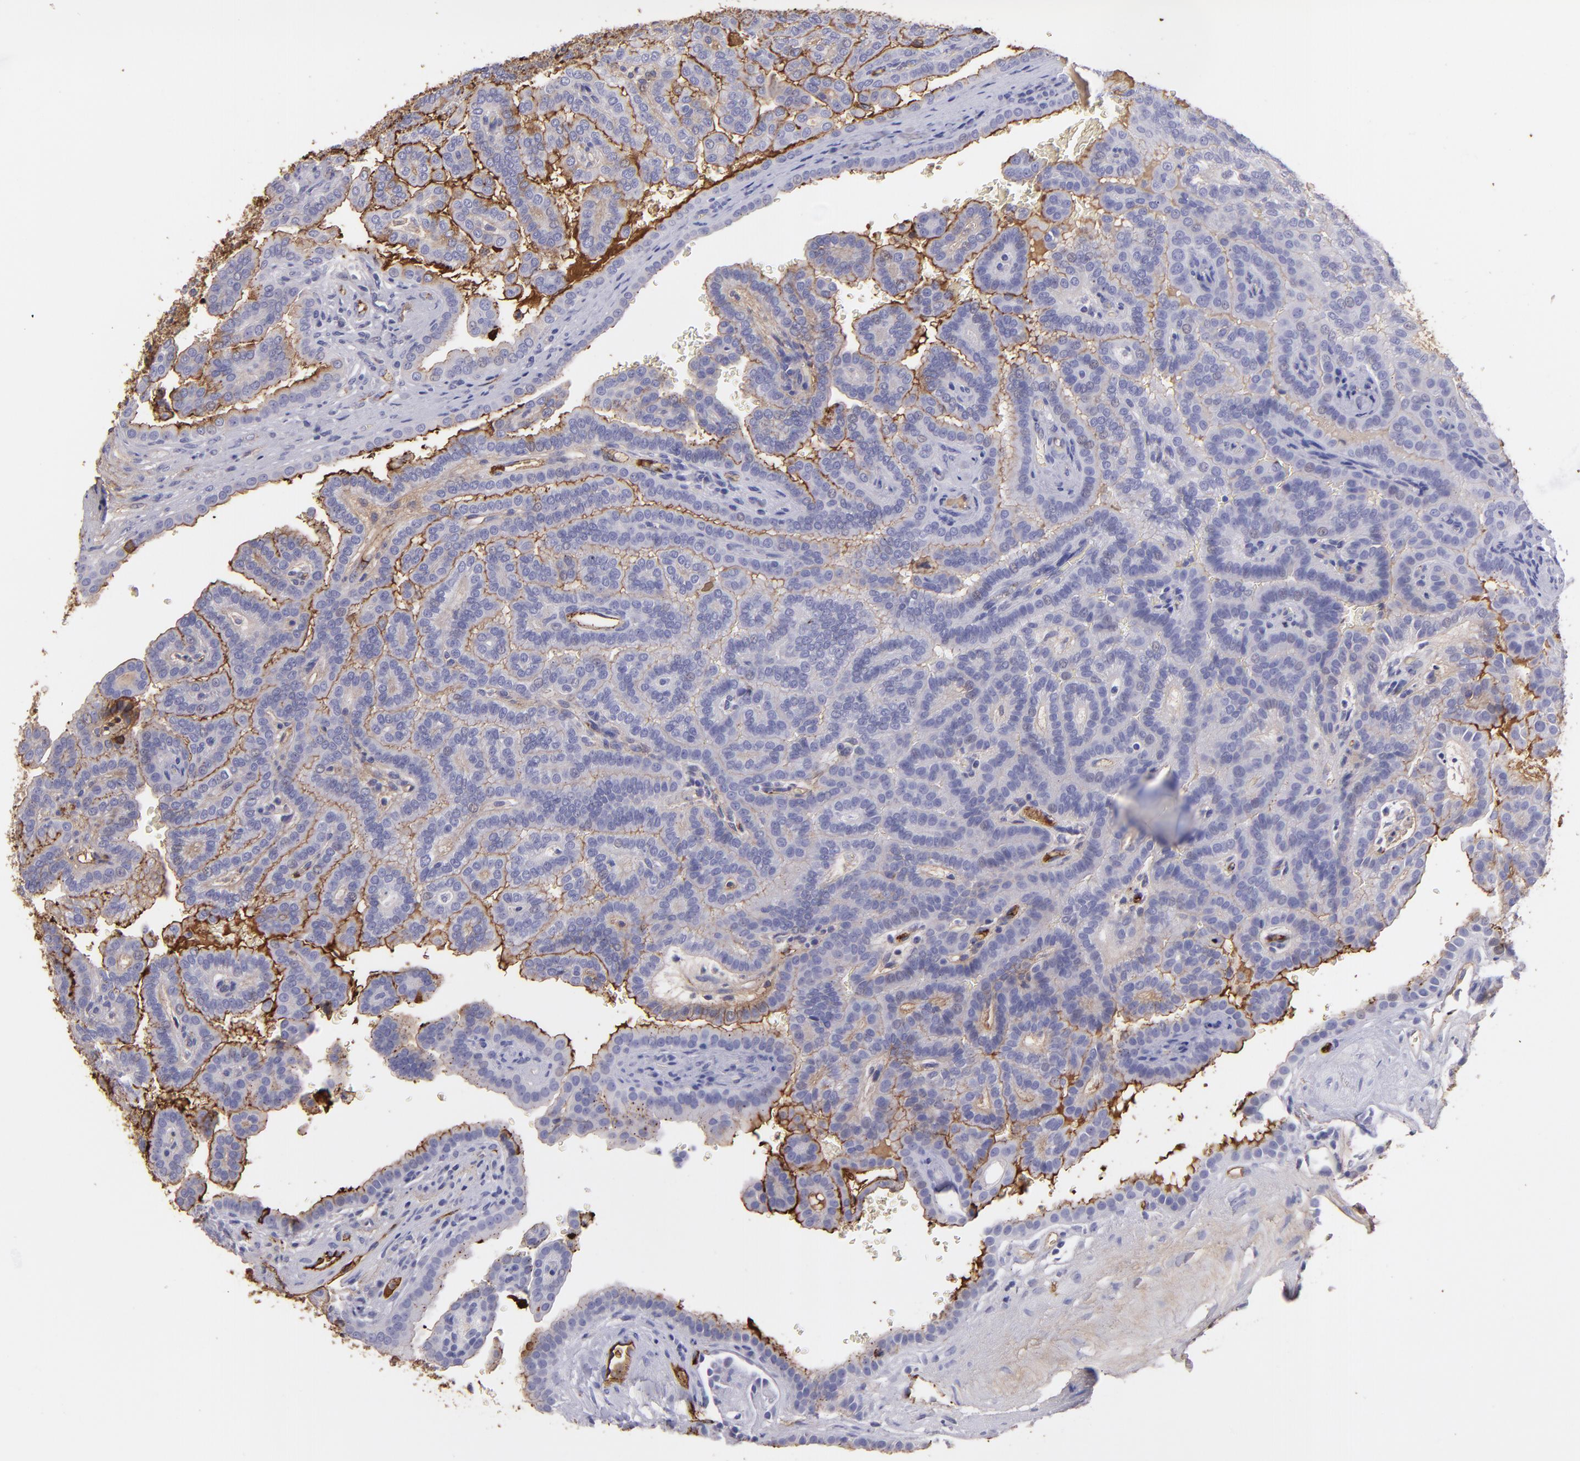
{"staining": {"intensity": "moderate", "quantity": "25%-75%", "location": "cytoplasmic/membranous"}, "tissue": "renal cancer", "cell_type": "Tumor cells", "image_type": "cancer", "snomed": [{"axis": "morphology", "description": "Adenocarcinoma, NOS"}, {"axis": "topography", "description": "Kidney"}], "caption": "This micrograph exhibits renal cancer stained with immunohistochemistry to label a protein in brown. The cytoplasmic/membranous of tumor cells show moderate positivity for the protein. Nuclei are counter-stained blue.", "gene": "FGB", "patient": {"sex": "male", "age": 61}}